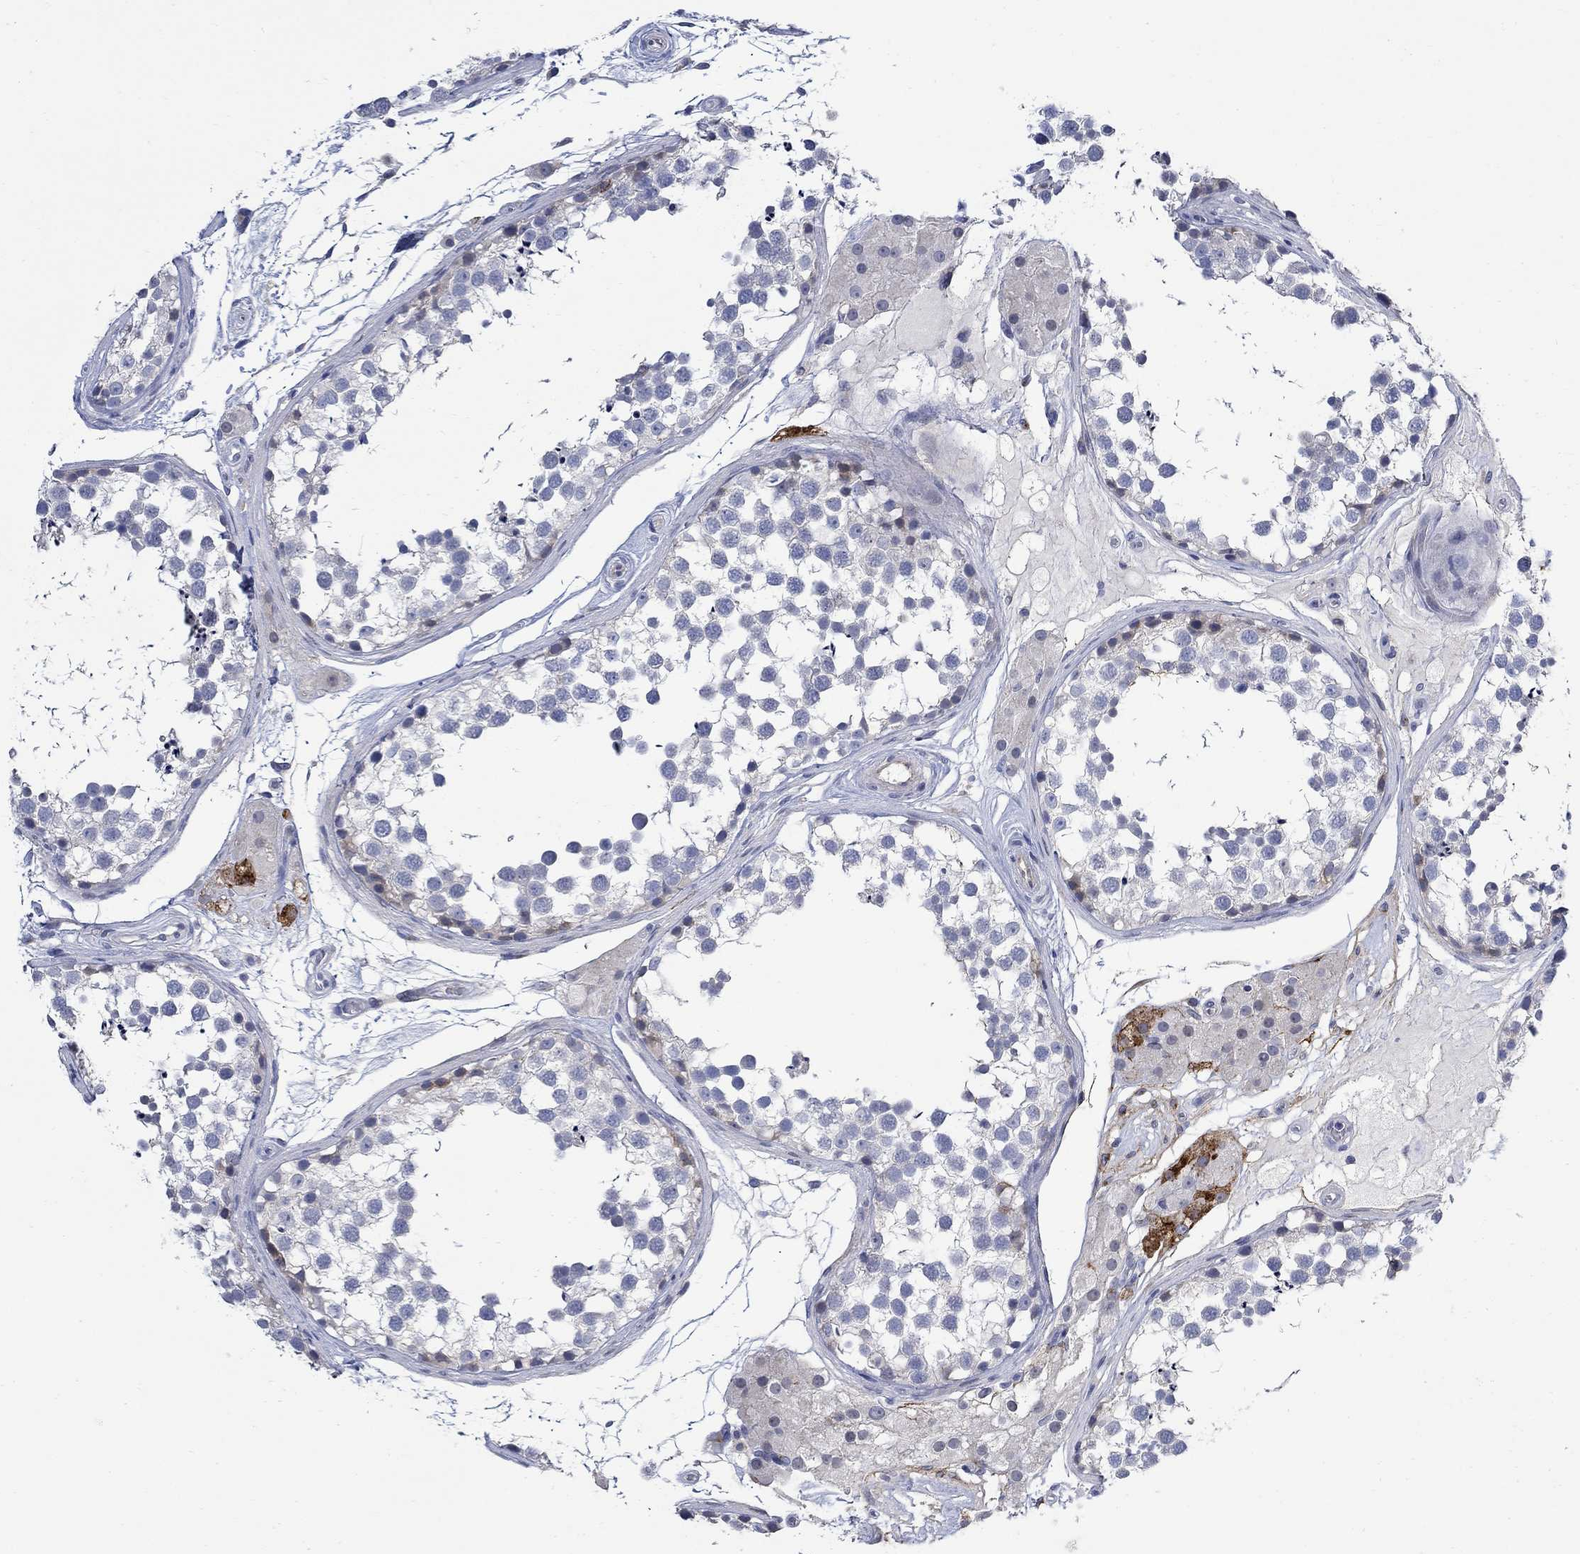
{"staining": {"intensity": "weak", "quantity": "<25%", "location": "cytoplasmic/membranous"}, "tissue": "testis", "cell_type": "Cells in seminiferous ducts", "image_type": "normal", "snomed": [{"axis": "morphology", "description": "Normal tissue, NOS"}, {"axis": "morphology", "description": "Seminoma, NOS"}, {"axis": "topography", "description": "Testis"}], "caption": "This is an immunohistochemistry (IHC) histopathology image of unremarkable human testis. There is no positivity in cells in seminiferous ducts.", "gene": "DLK1", "patient": {"sex": "male", "age": 65}}